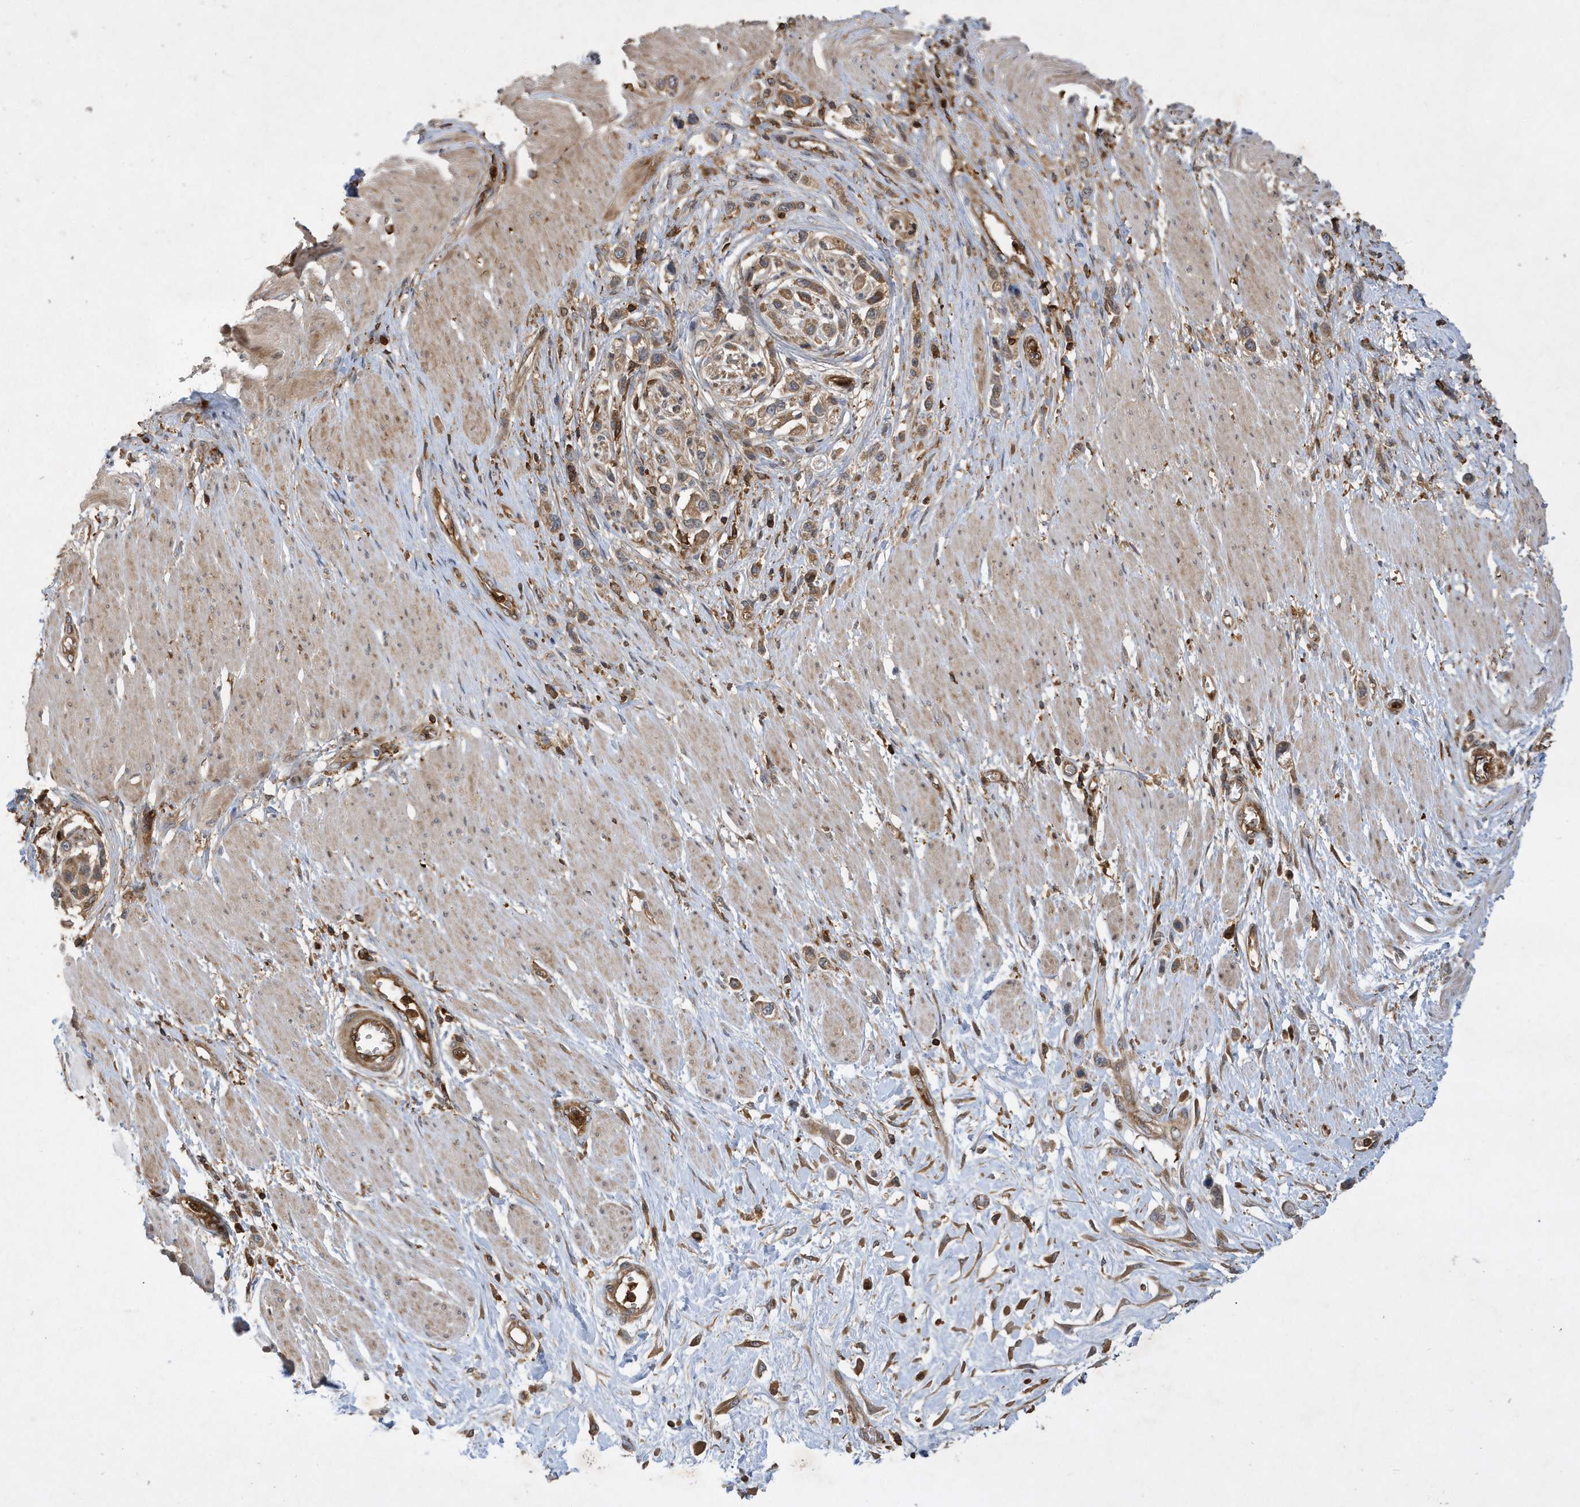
{"staining": {"intensity": "moderate", "quantity": ">75%", "location": "cytoplasmic/membranous"}, "tissue": "stomach cancer", "cell_type": "Tumor cells", "image_type": "cancer", "snomed": [{"axis": "morphology", "description": "Normal tissue, NOS"}, {"axis": "morphology", "description": "Adenocarcinoma, NOS"}, {"axis": "topography", "description": "Stomach, upper"}, {"axis": "topography", "description": "Stomach"}], "caption": "Stomach cancer stained with a protein marker exhibits moderate staining in tumor cells.", "gene": "LAPTM4A", "patient": {"sex": "female", "age": 65}}